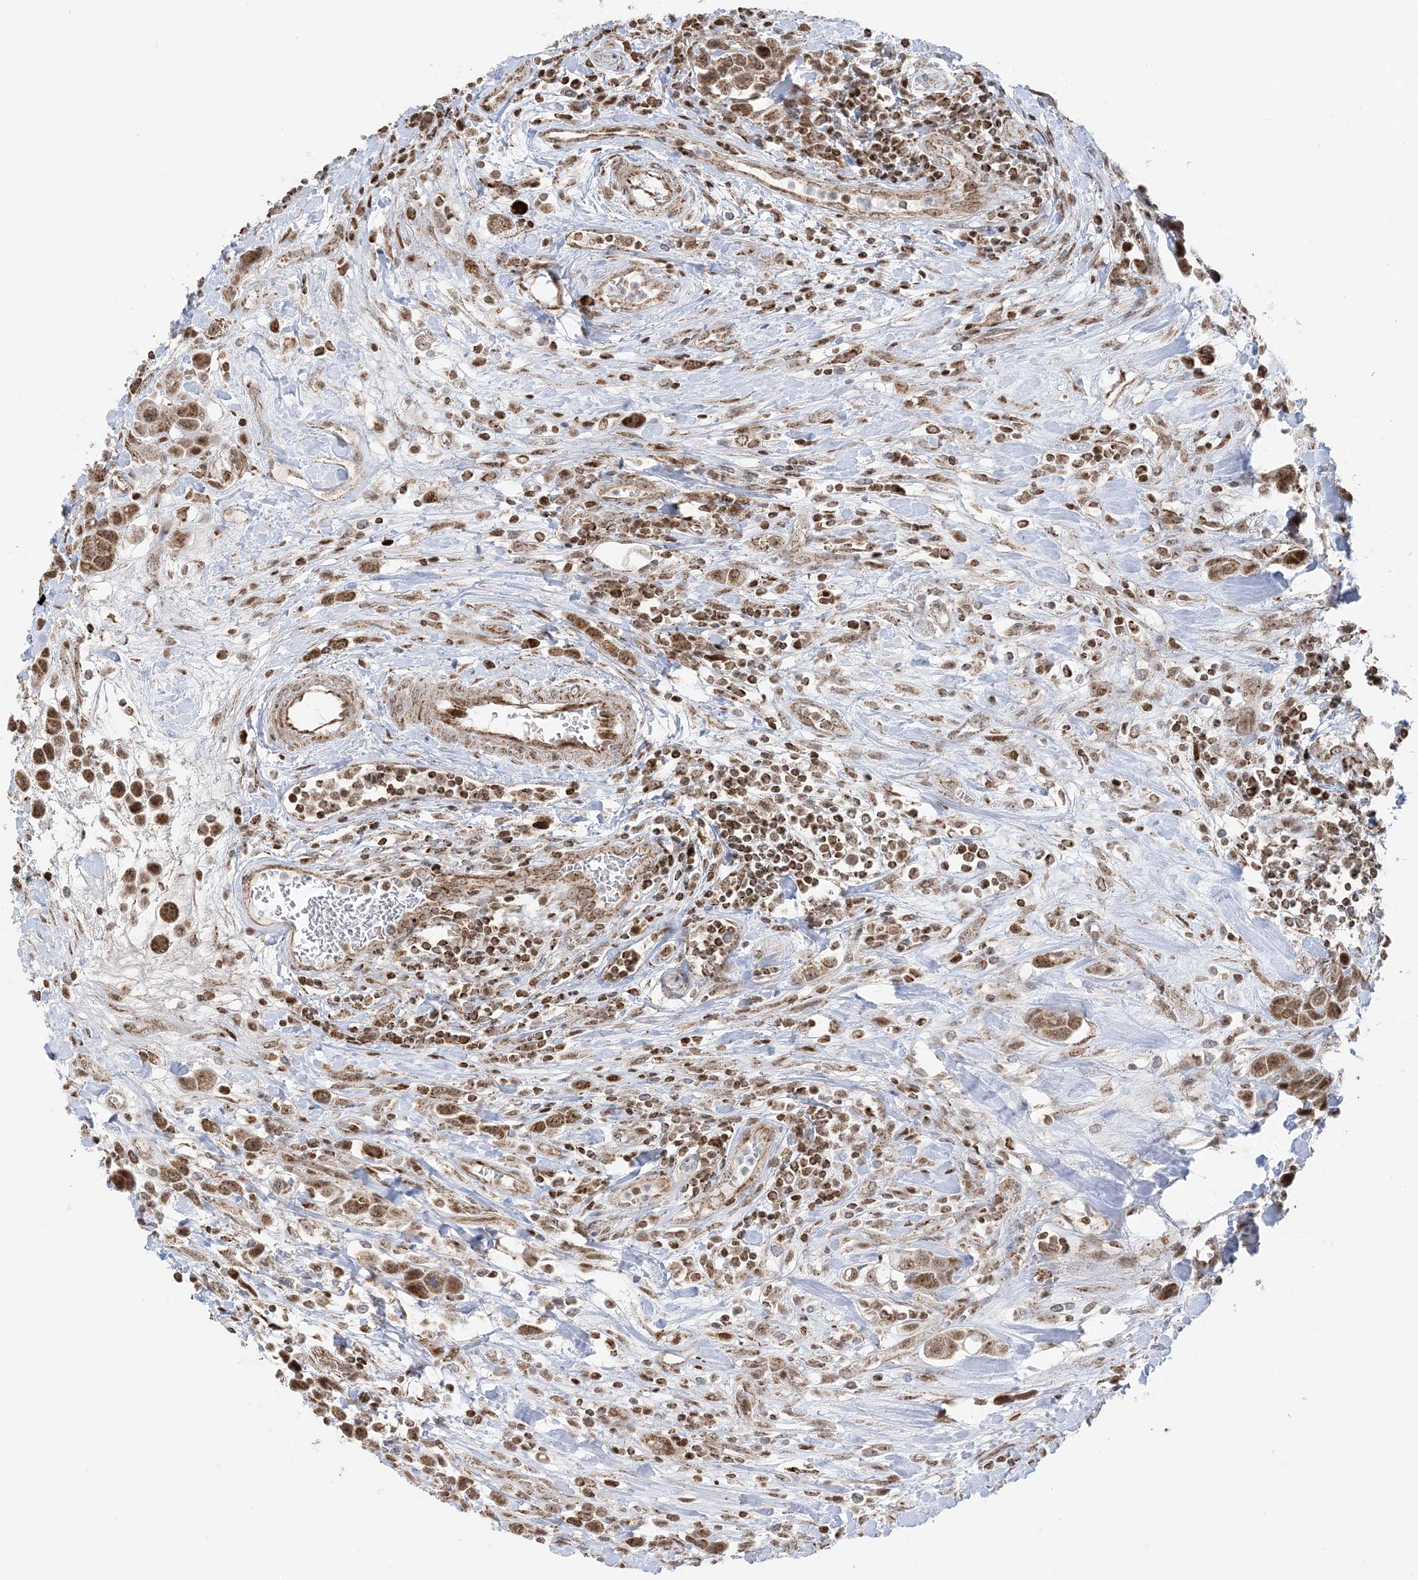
{"staining": {"intensity": "moderate", "quantity": ">75%", "location": "cytoplasmic/membranous,nuclear"}, "tissue": "urothelial cancer", "cell_type": "Tumor cells", "image_type": "cancer", "snomed": [{"axis": "morphology", "description": "Urothelial carcinoma, High grade"}, {"axis": "topography", "description": "Urinary bladder"}], "caption": "DAB (3,3'-diaminobenzidine) immunohistochemical staining of high-grade urothelial carcinoma demonstrates moderate cytoplasmic/membranous and nuclear protein staining in about >75% of tumor cells.", "gene": "MAPKBP1", "patient": {"sex": "male", "age": 50}}